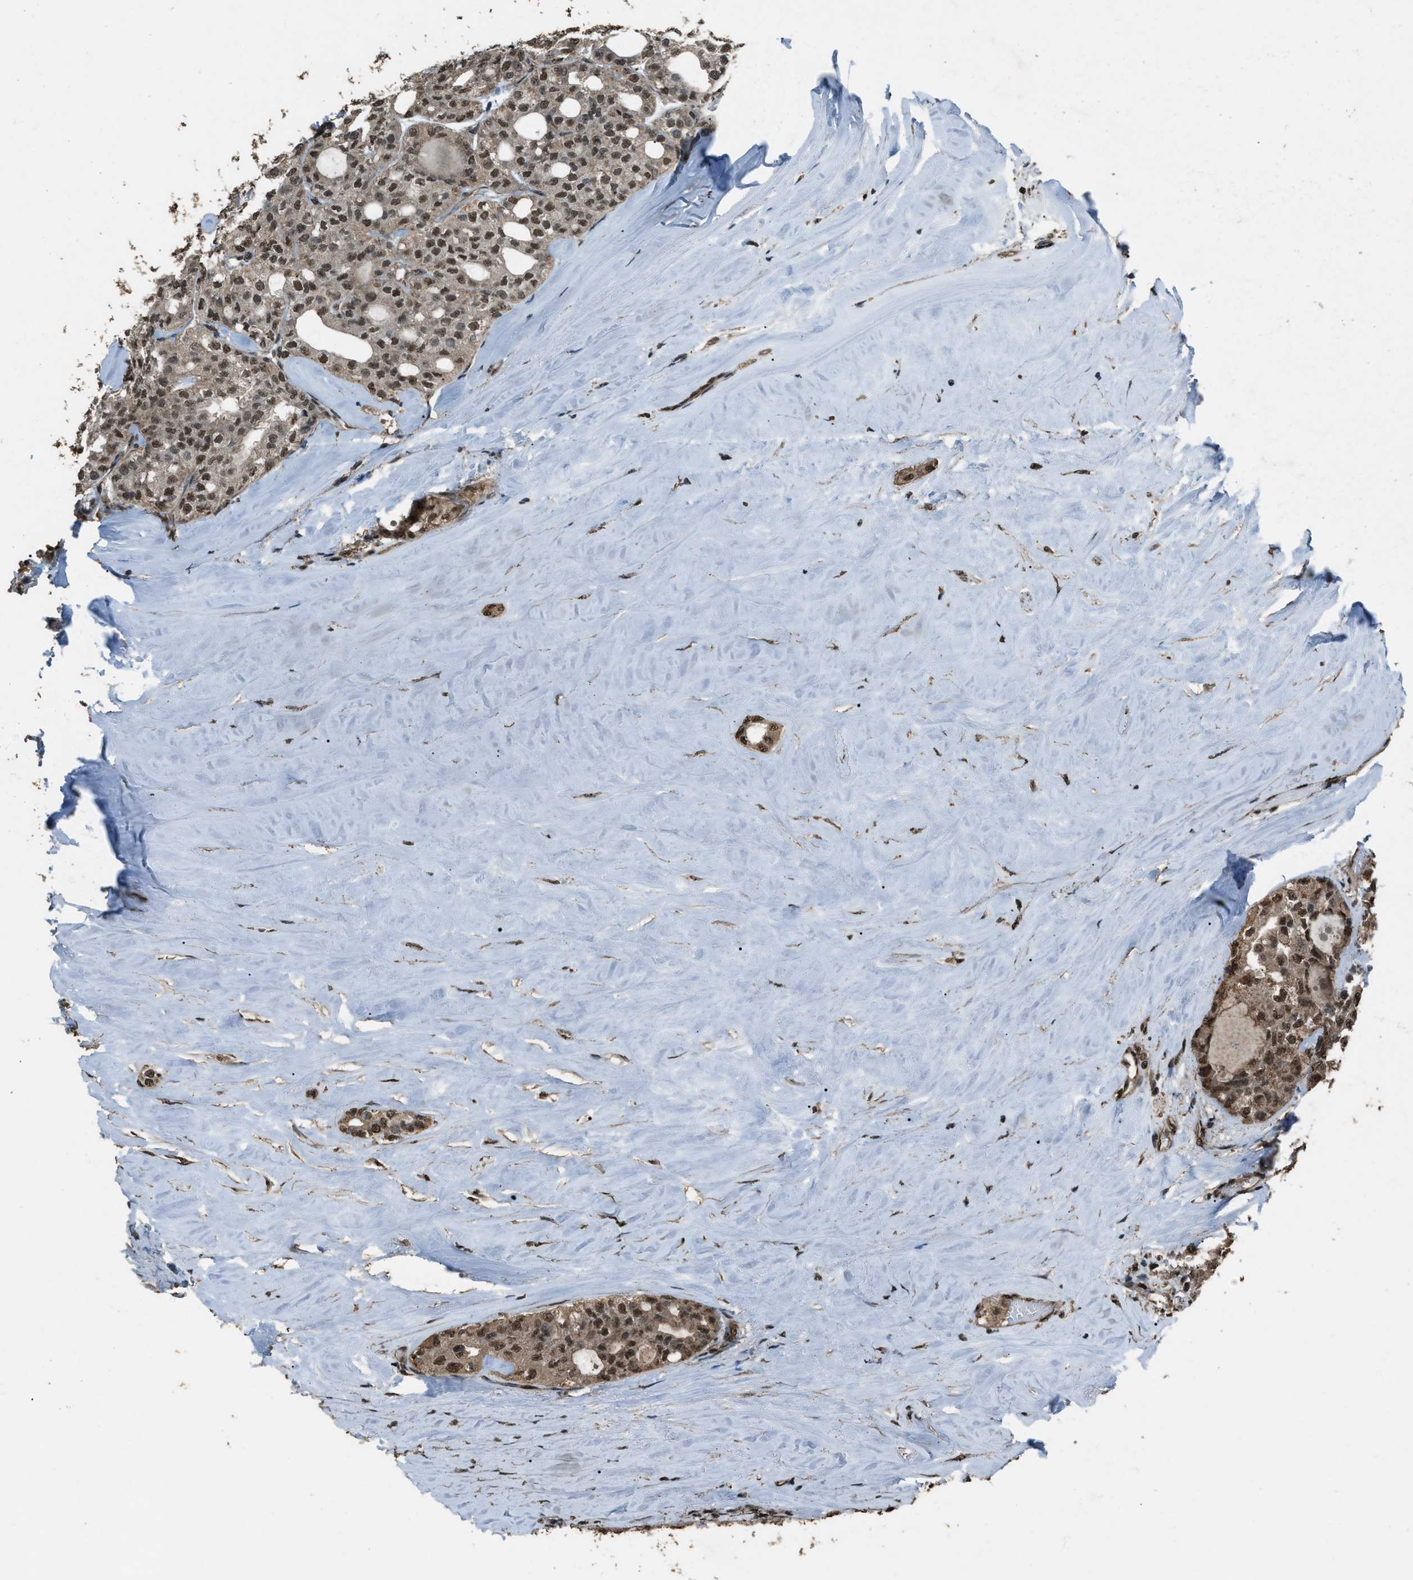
{"staining": {"intensity": "moderate", "quantity": ">75%", "location": "cytoplasmic/membranous,nuclear"}, "tissue": "thyroid cancer", "cell_type": "Tumor cells", "image_type": "cancer", "snomed": [{"axis": "morphology", "description": "Follicular adenoma carcinoma, NOS"}, {"axis": "topography", "description": "Thyroid gland"}], "caption": "IHC of follicular adenoma carcinoma (thyroid) displays medium levels of moderate cytoplasmic/membranous and nuclear expression in approximately >75% of tumor cells.", "gene": "SERTAD2", "patient": {"sex": "male", "age": 75}}